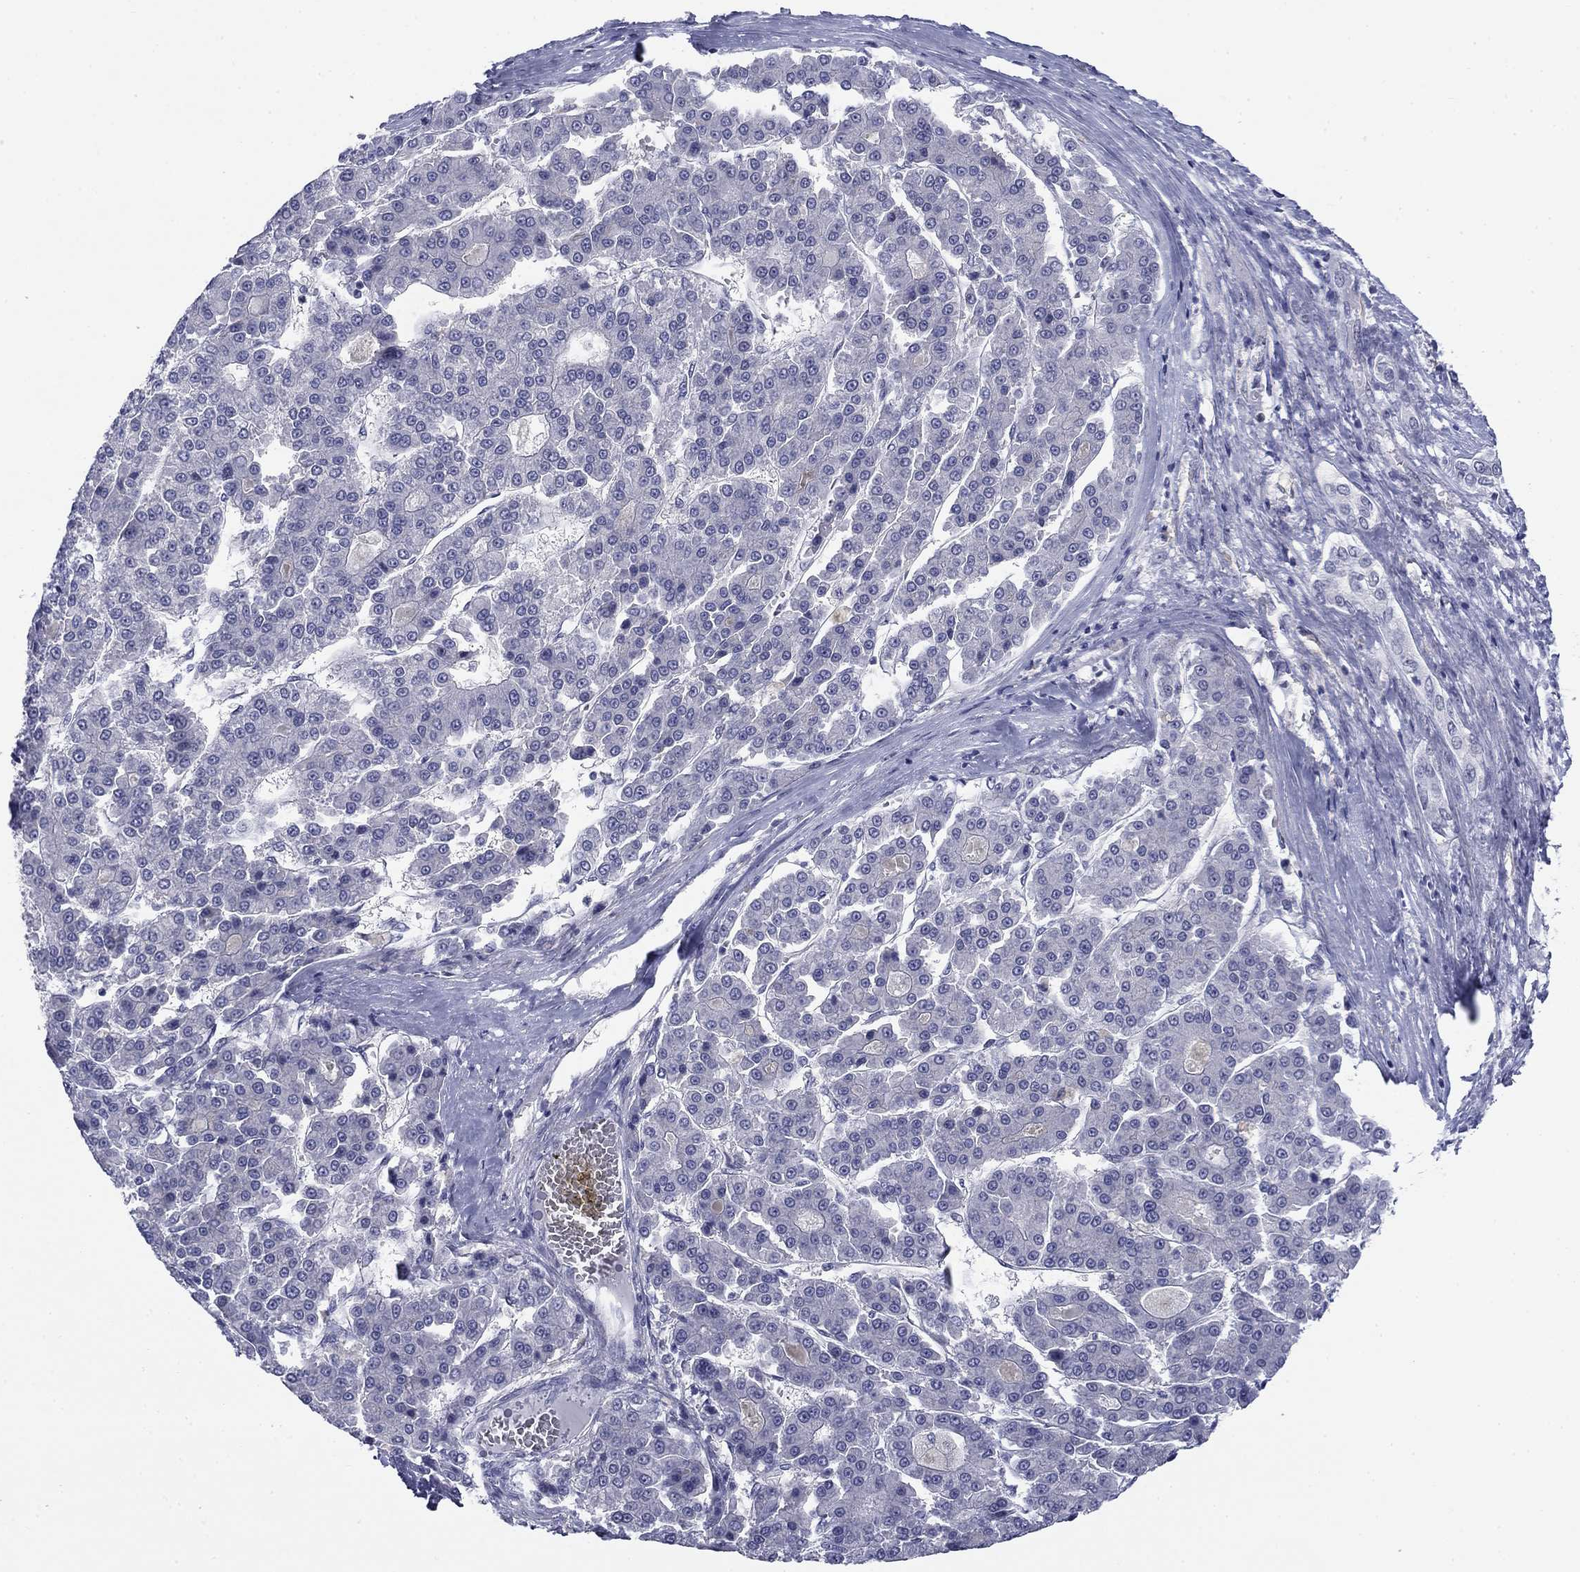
{"staining": {"intensity": "negative", "quantity": "none", "location": "none"}, "tissue": "liver cancer", "cell_type": "Tumor cells", "image_type": "cancer", "snomed": [{"axis": "morphology", "description": "Carcinoma, Hepatocellular, NOS"}, {"axis": "topography", "description": "Liver"}], "caption": "A high-resolution micrograph shows immunohistochemistry staining of liver cancer, which demonstrates no significant positivity in tumor cells.", "gene": "TIGD4", "patient": {"sex": "male", "age": 70}}